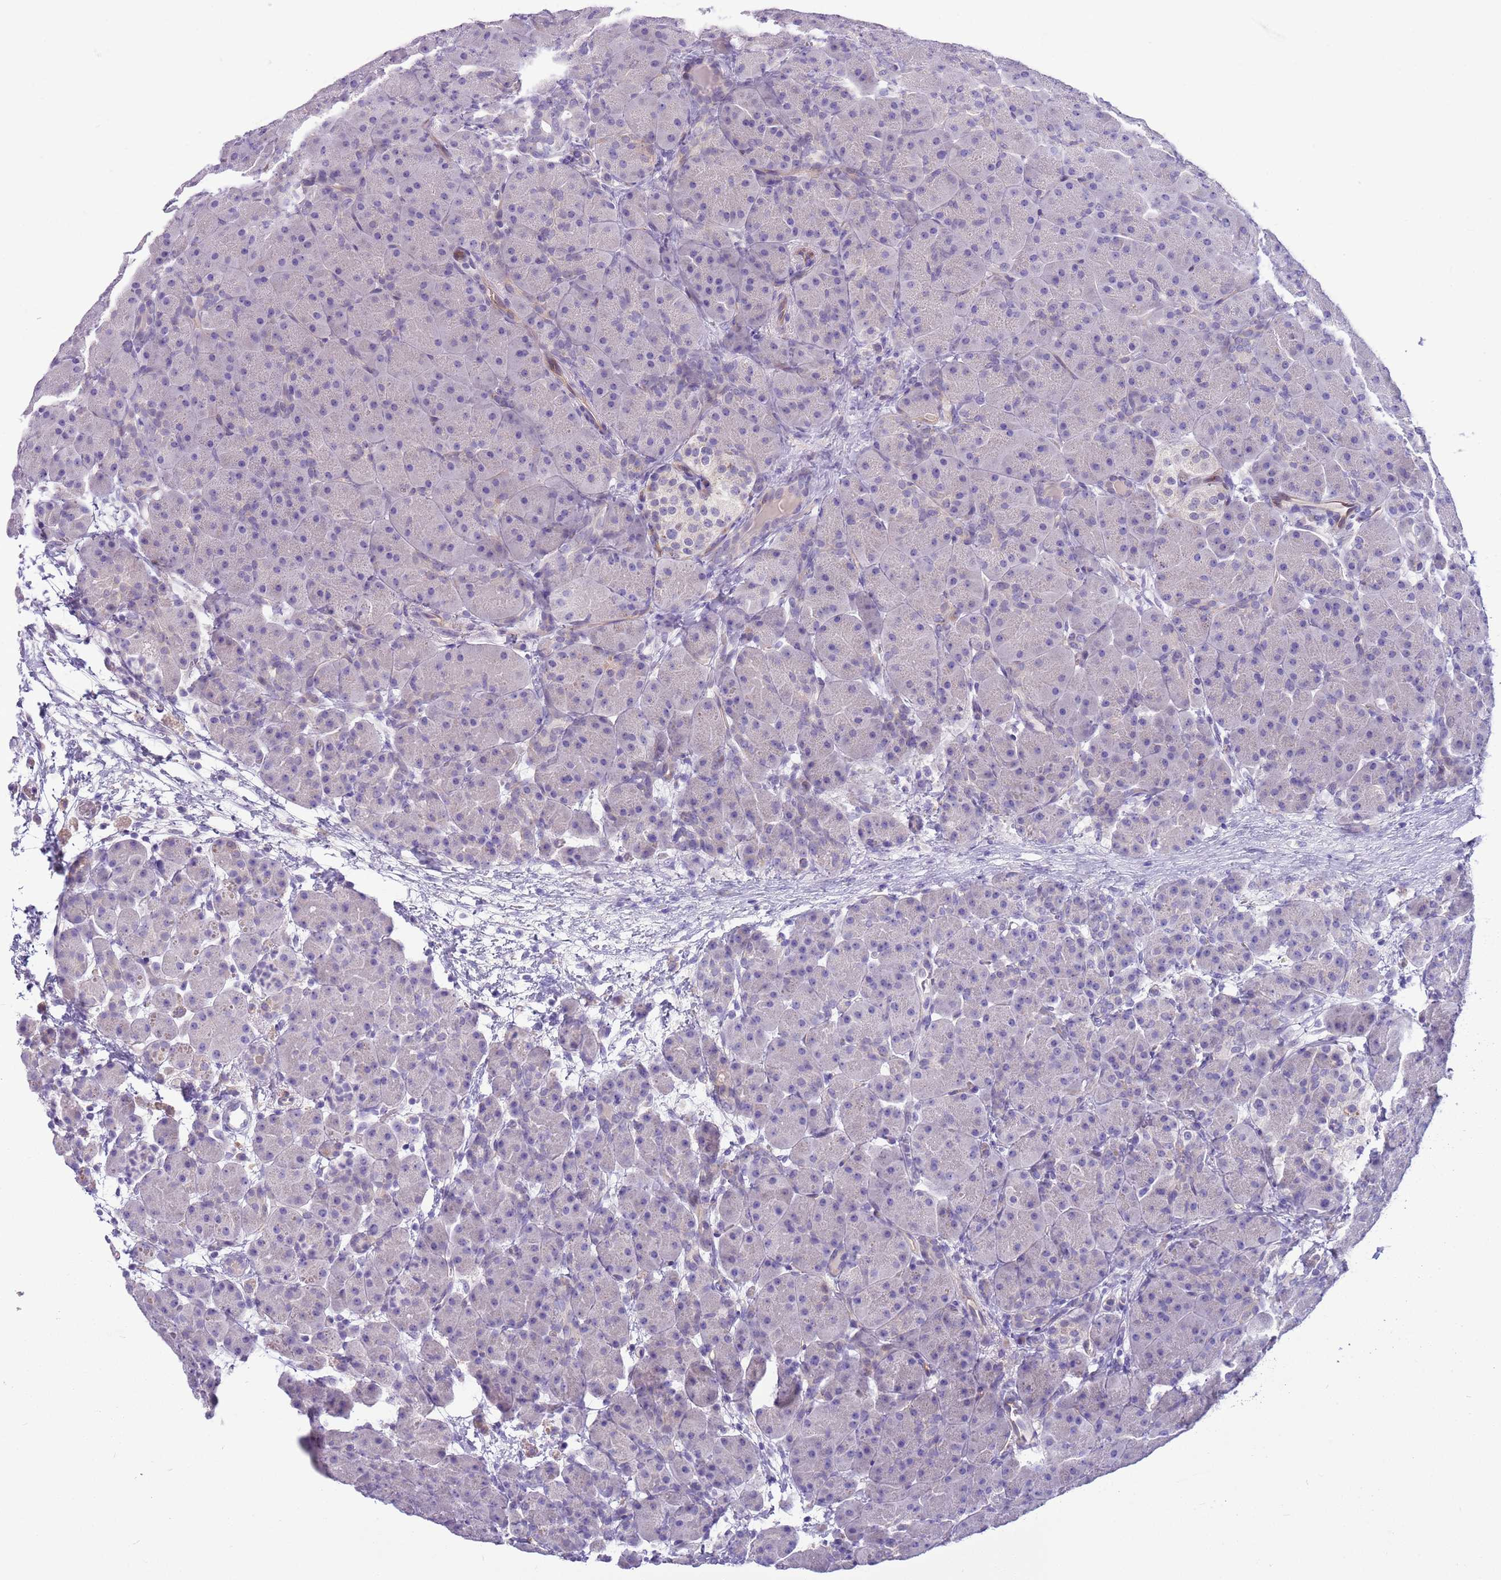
{"staining": {"intensity": "negative", "quantity": "none", "location": "none"}, "tissue": "pancreas", "cell_type": "Exocrine glandular cells", "image_type": "normal", "snomed": [{"axis": "morphology", "description": "Normal tissue, NOS"}, {"axis": "topography", "description": "Pancreas"}], "caption": "Normal pancreas was stained to show a protein in brown. There is no significant positivity in exocrine glandular cells.", "gene": "BRMS1L", "patient": {"sex": "male", "age": 66}}